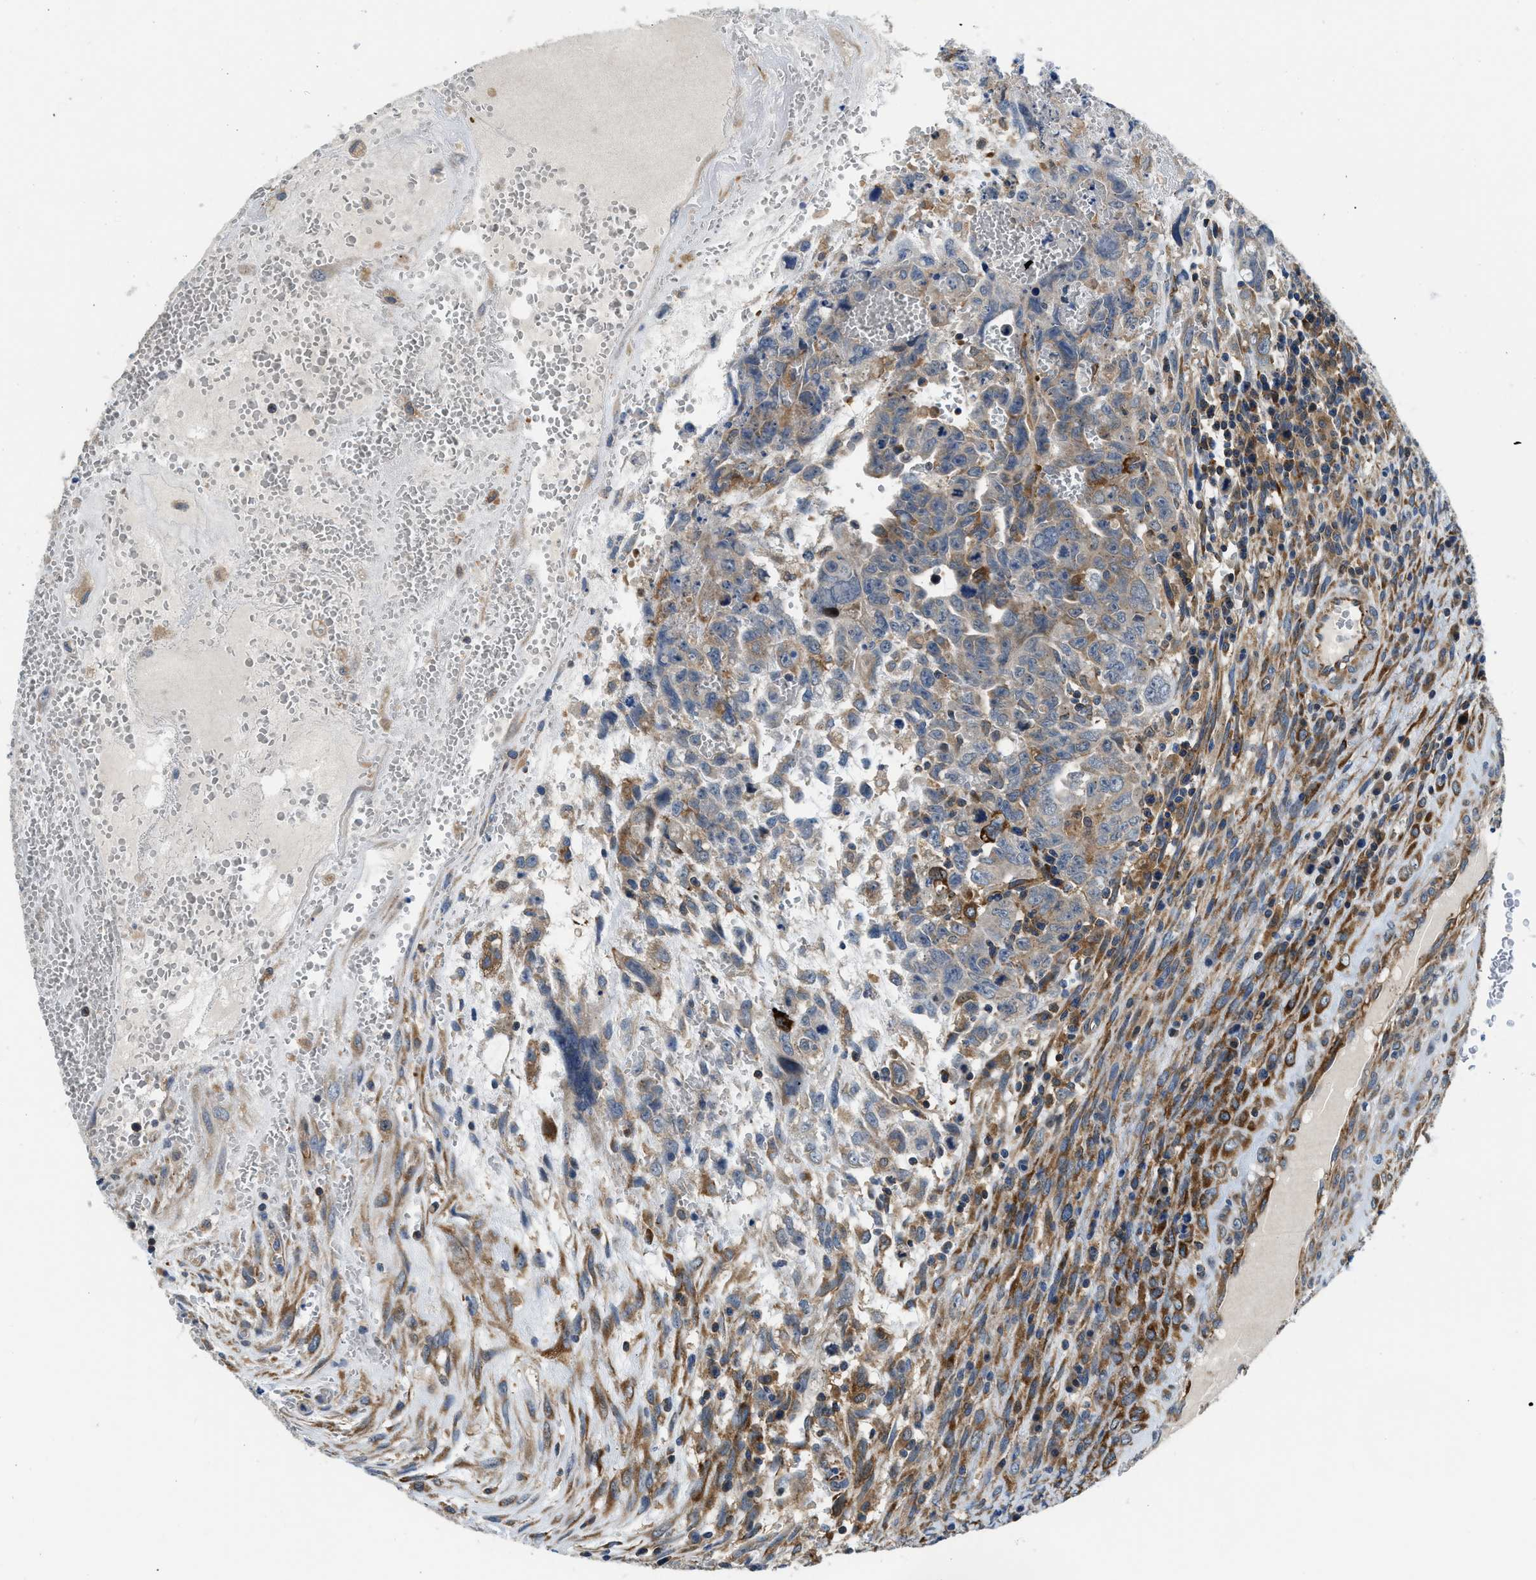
{"staining": {"intensity": "moderate", "quantity": ">75%", "location": "cytoplasmic/membranous"}, "tissue": "testis cancer", "cell_type": "Tumor cells", "image_type": "cancer", "snomed": [{"axis": "morphology", "description": "Carcinoma, Embryonal, NOS"}, {"axis": "topography", "description": "Testis"}], "caption": "Tumor cells exhibit moderate cytoplasmic/membranous positivity in about >75% of cells in testis embryonal carcinoma. (brown staining indicates protein expression, while blue staining denotes nuclei).", "gene": "LPIN2", "patient": {"sex": "male", "age": 28}}